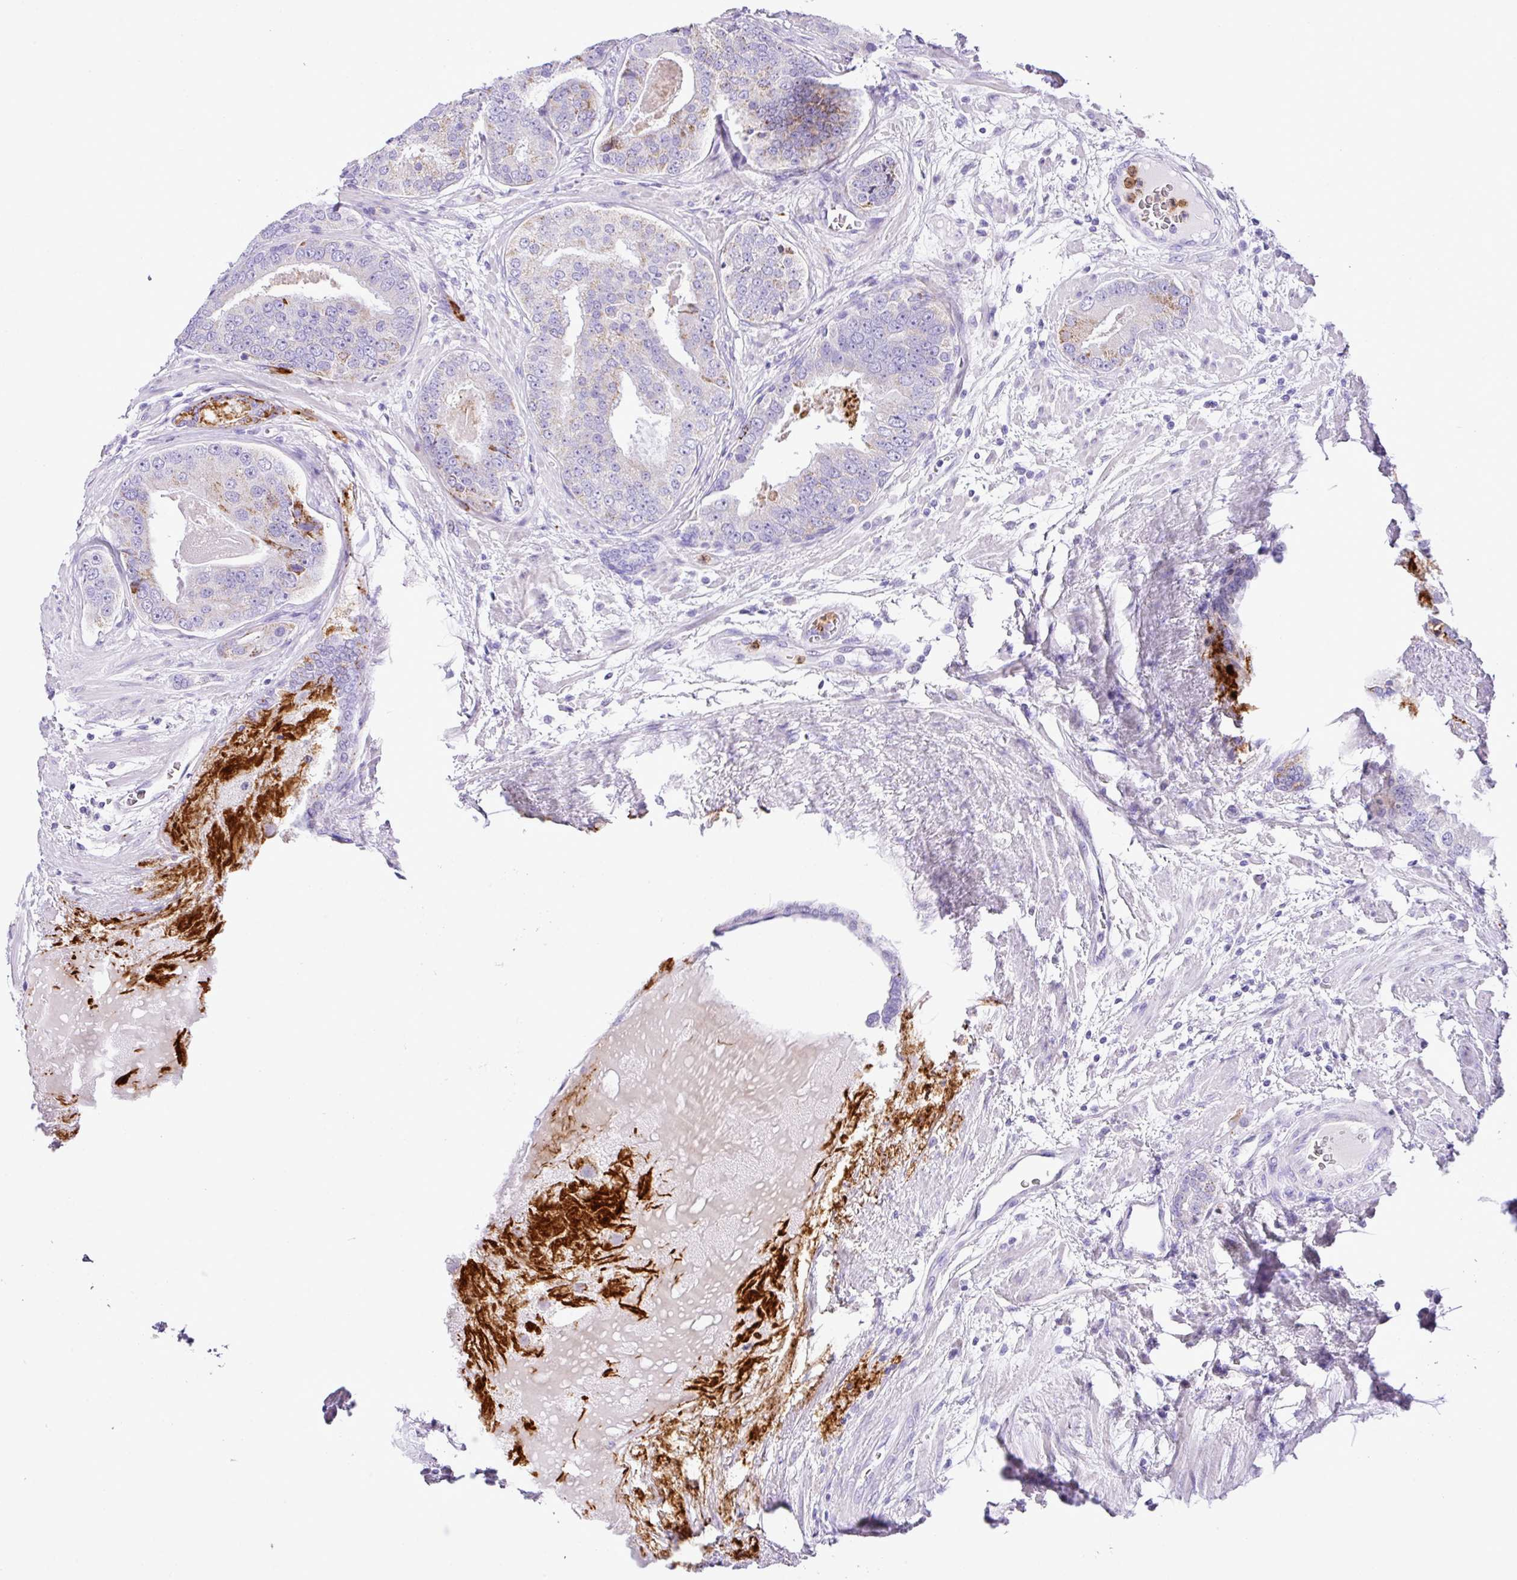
{"staining": {"intensity": "weak", "quantity": "<25%", "location": "cytoplasmic/membranous"}, "tissue": "prostate cancer", "cell_type": "Tumor cells", "image_type": "cancer", "snomed": [{"axis": "morphology", "description": "Adenocarcinoma, High grade"}, {"axis": "topography", "description": "Prostate"}], "caption": "The immunohistochemistry (IHC) image has no significant expression in tumor cells of prostate cancer tissue.", "gene": "RCAN2", "patient": {"sex": "male", "age": 71}}